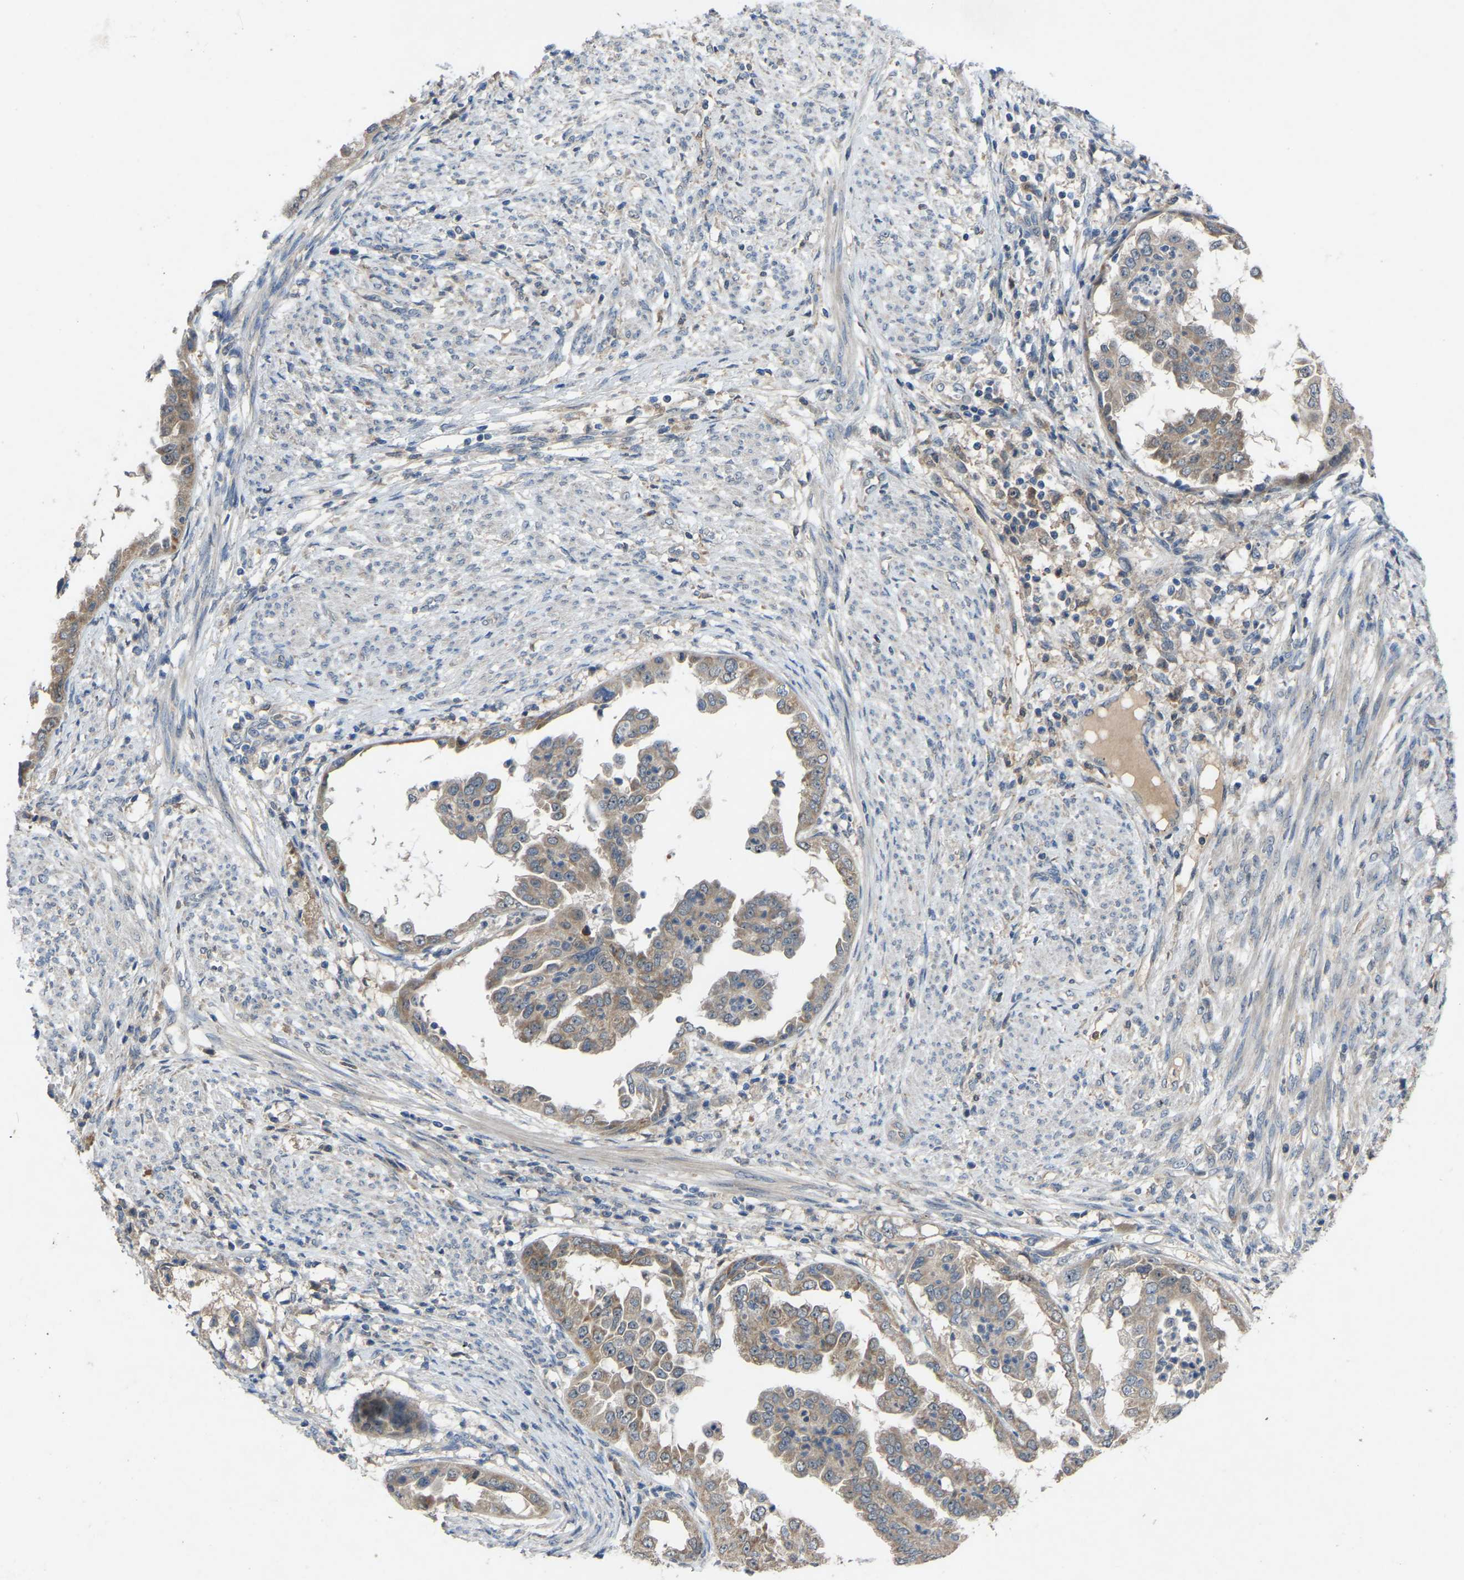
{"staining": {"intensity": "moderate", "quantity": ">75%", "location": "cytoplasmic/membranous"}, "tissue": "endometrial cancer", "cell_type": "Tumor cells", "image_type": "cancer", "snomed": [{"axis": "morphology", "description": "Adenocarcinoma, NOS"}, {"axis": "topography", "description": "Endometrium"}], "caption": "Tumor cells demonstrate moderate cytoplasmic/membranous positivity in about >75% of cells in endometrial cancer (adenocarcinoma).", "gene": "FHIT", "patient": {"sex": "female", "age": 85}}